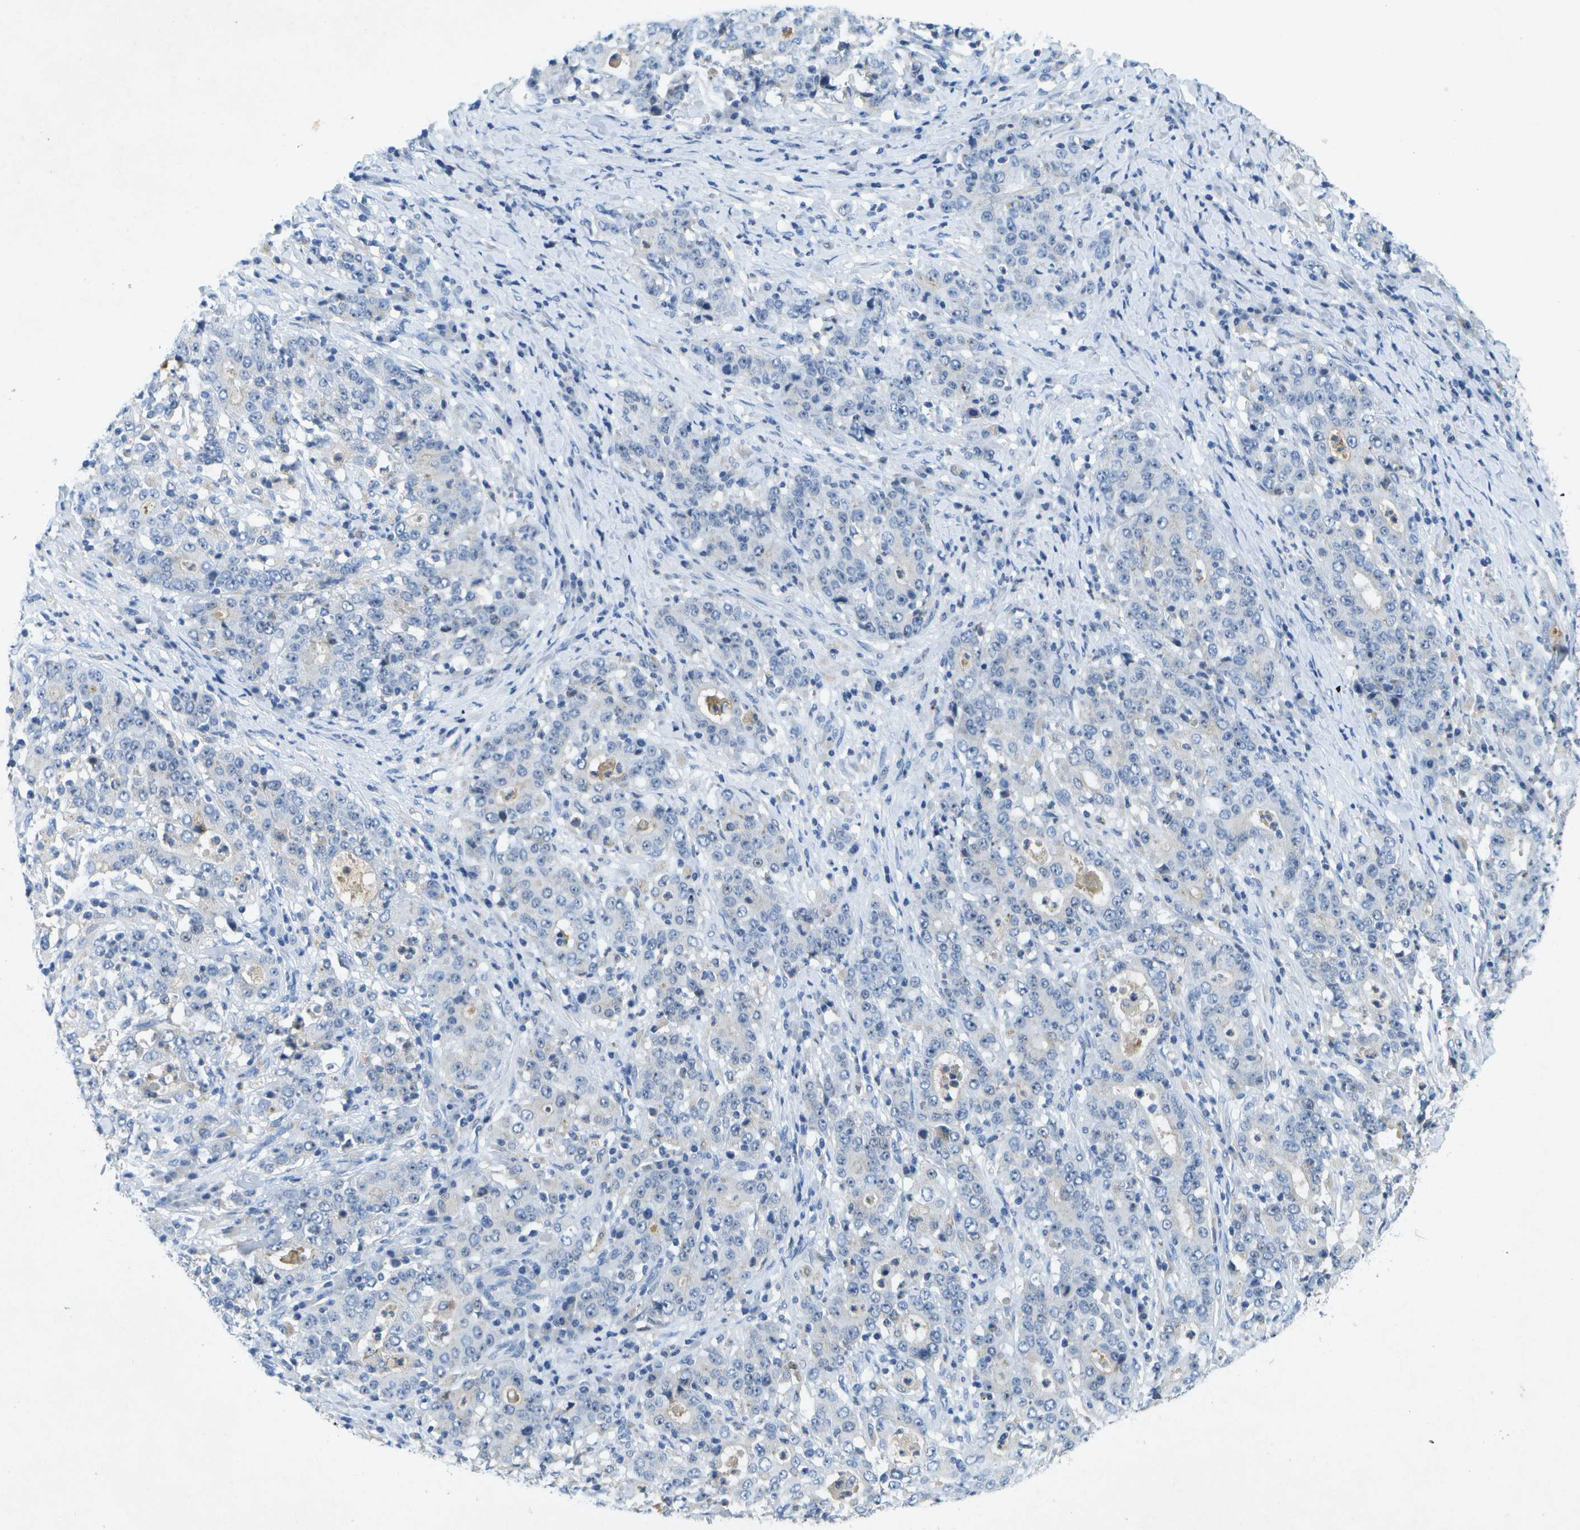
{"staining": {"intensity": "negative", "quantity": "none", "location": "none"}, "tissue": "stomach cancer", "cell_type": "Tumor cells", "image_type": "cancer", "snomed": [{"axis": "morphology", "description": "Normal tissue, NOS"}, {"axis": "morphology", "description": "Adenocarcinoma, NOS"}, {"axis": "topography", "description": "Stomach, upper"}, {"axis": "topography", "description": "Stomach"}], "caption": "An immunohistochemistry (IHC) image of stomach adenocarcinoma is shown. There is no staining in tumor cells of stomach adenocarcinoma.", "gene": "LIPG", "patient": {"sex": "male", "age": 59}}